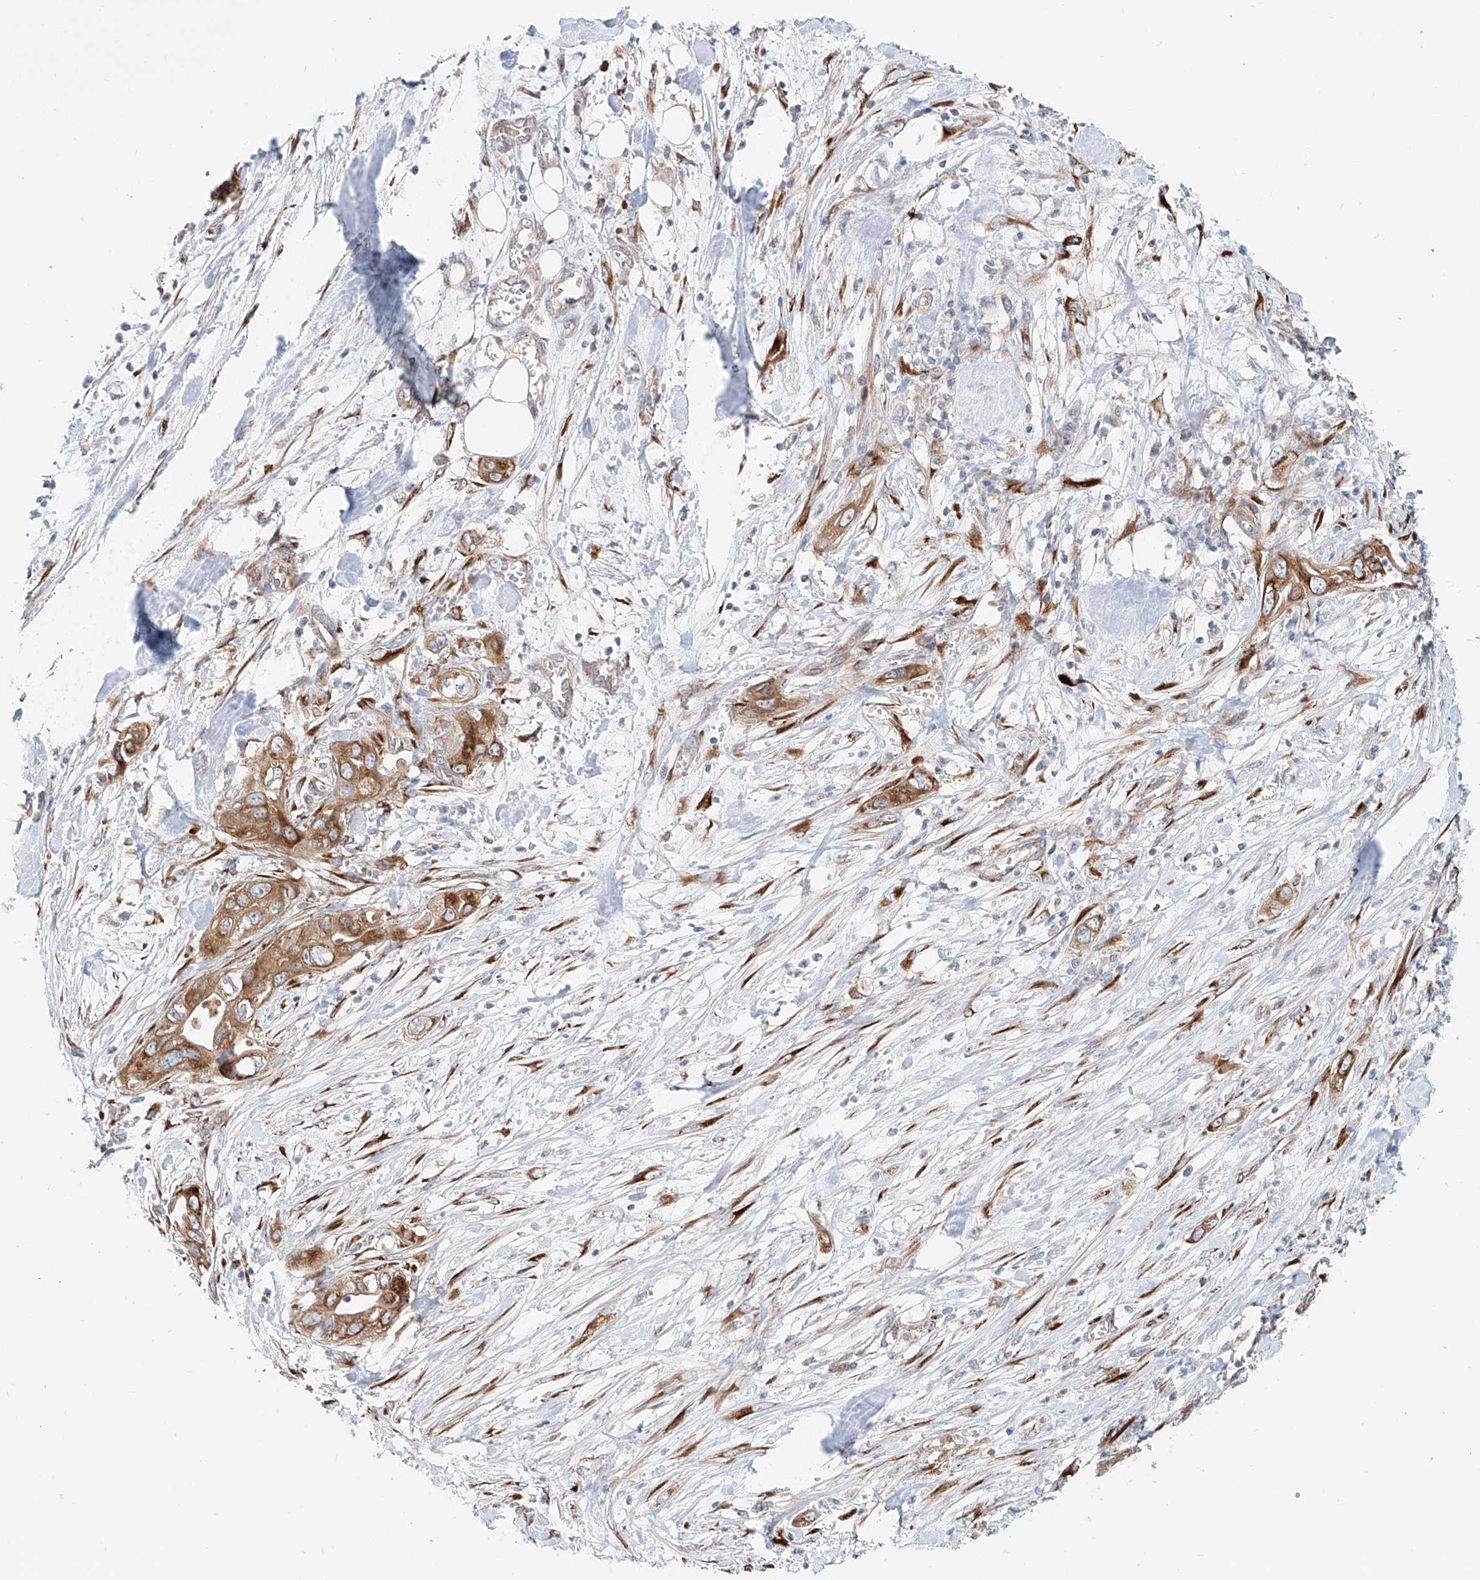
{"staining": {"intensity": "moderate", "quantity": ">75%", "location": "cytoplasmic/membranous"}, "tissue": "pancreatic cancer", "cell_type": "Tumor cells", "image_type": "cancer", "snomed": [{"axis": "morphology", "description": "Adenocarcinoma, NOS"}, {"axis": "topography", "description": "Pancreas"}], "caption": "IHC (DAB) staining of human pancreatic adenocarcinoma demonstrates moderate cytoplasmic/membranous protein expression in approximately >75% of tumor cells.", "gene": "SNAP29", "patient": {"sex": "female", "age": 78}}